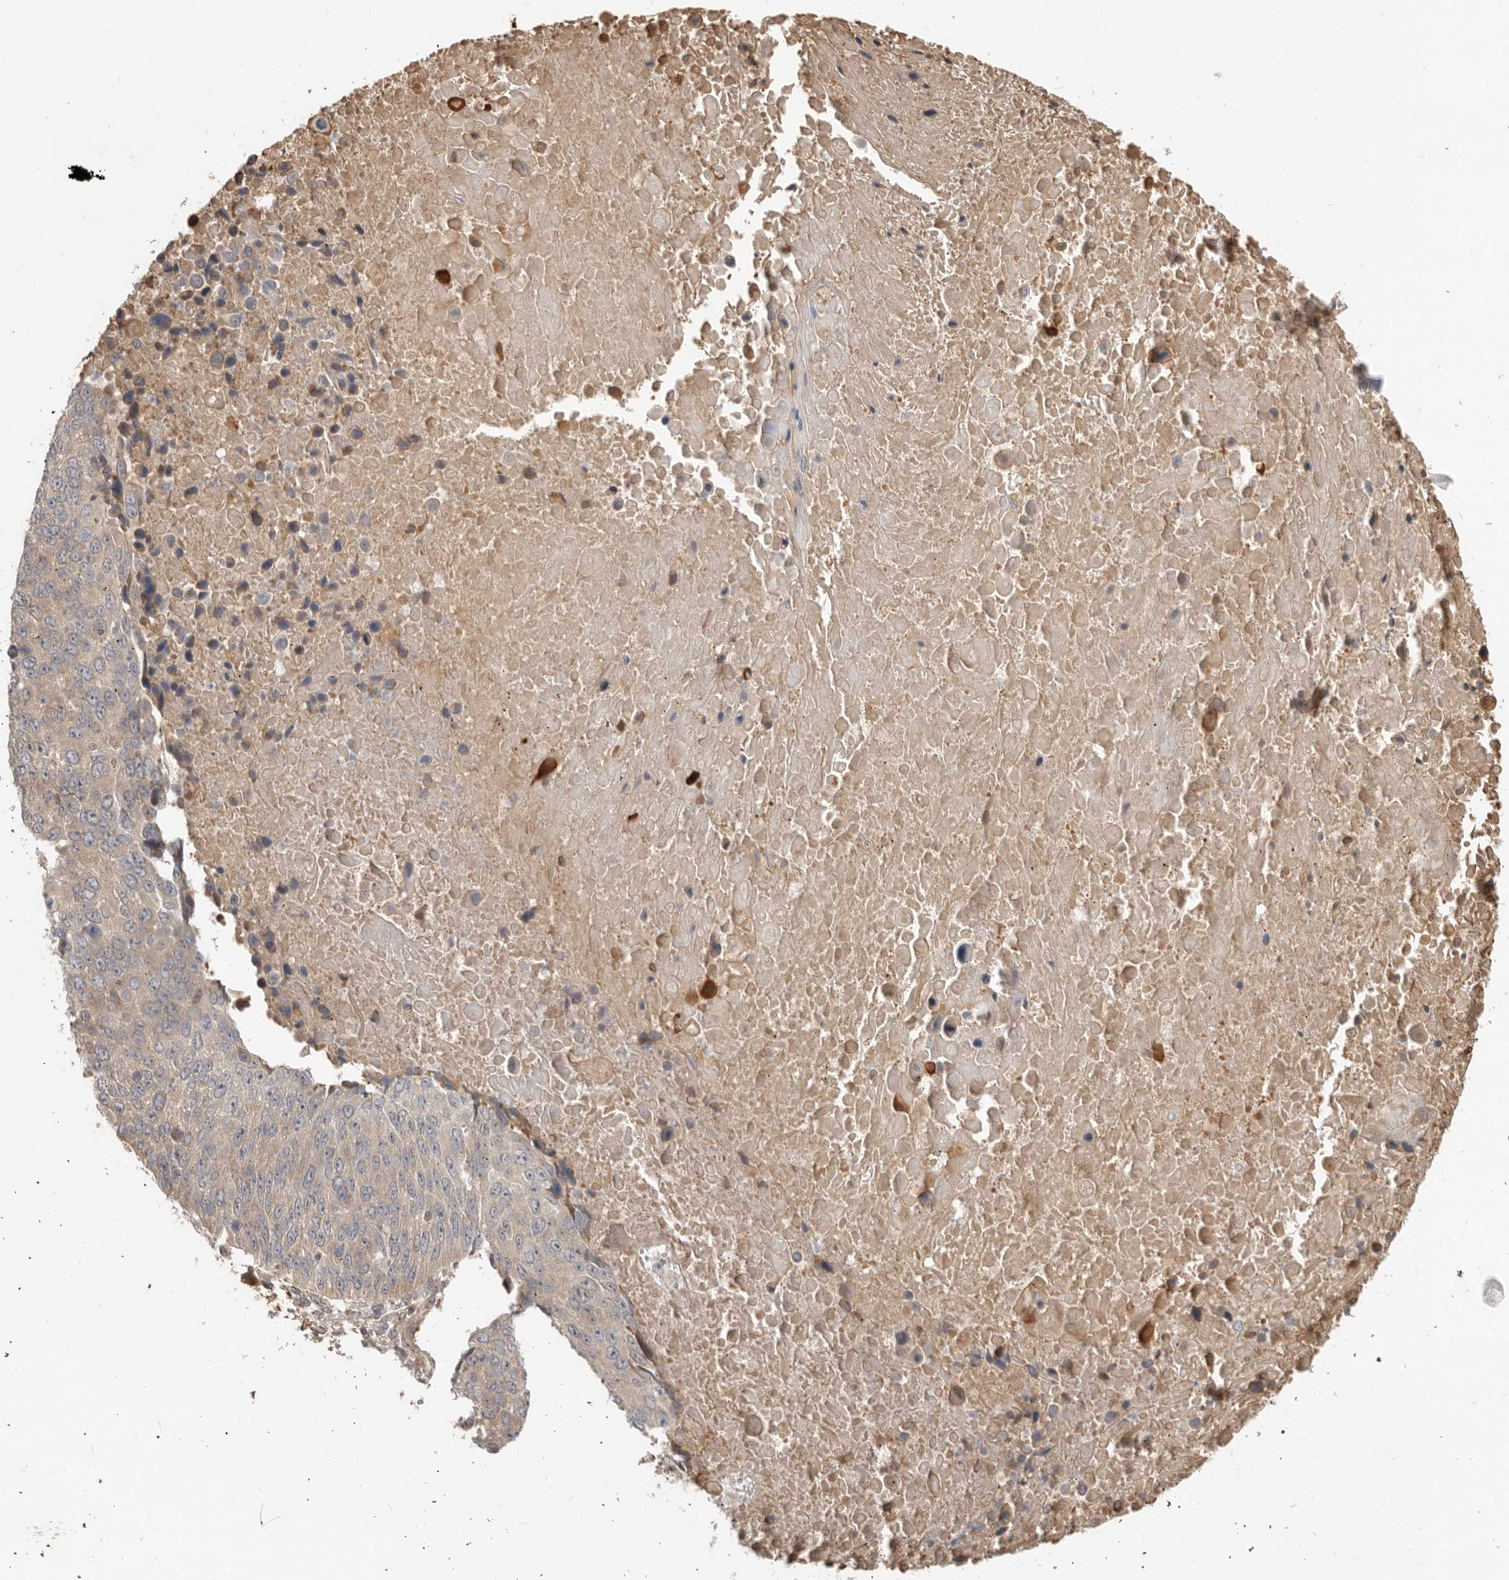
{"staining": {"intensity": "negative", "quantity": "none", "location": "none"}, "tissue": "lung cancer", "cell_type": "Tumor cells", "image_type": "cancer", "snomed": [{"axis": "morphology", "description": "Squamous cell carcinoma, NOS"}, {"axis": "topography", "description": "Lung"}], "caption": "Histopathology image shows no significant protein staining in tumor cells of lung cancer.", "gene": "DPH7", "patient": {"sex": "male", "age": 66}}